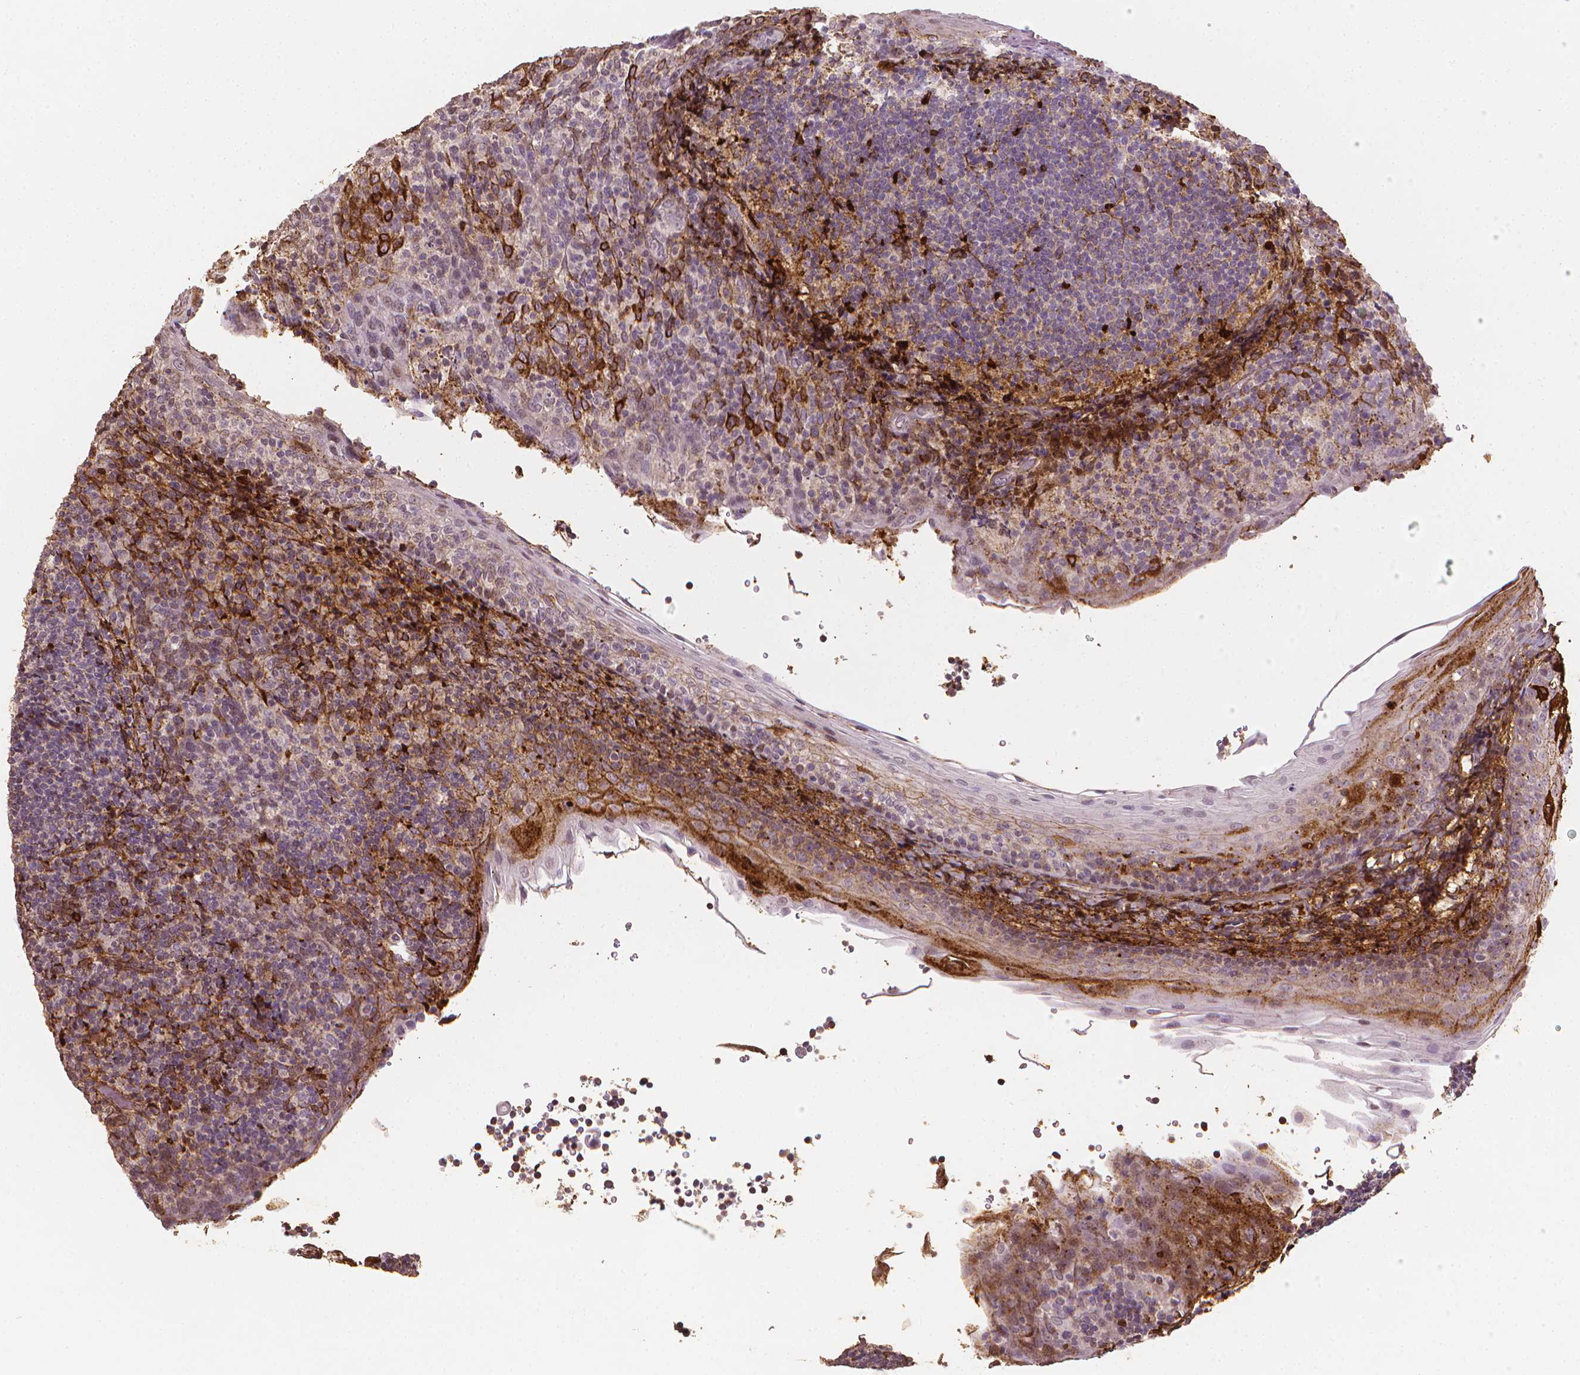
{"staining": {"intensity": "strong", "quantity": "<25%", "location": "cytoplasmic/membranous"}, "tissue": "tonsil", "cell_type": "Germinal center cells", "image_type": "normal", "snomed": [{"axis": "morphology", "description": "Normal tissue, NOS"}, {"axis": "topography", "description": "Tonsil"}], "caption": "Approximately <25% of germinal center cells in unremarkable human tonsil display strong cytoplasmic/membranous protein staining as visualized by brown immunohistochemical staining.", "gene": "DCN", "patient": {"sex": "female", "age": 10}}